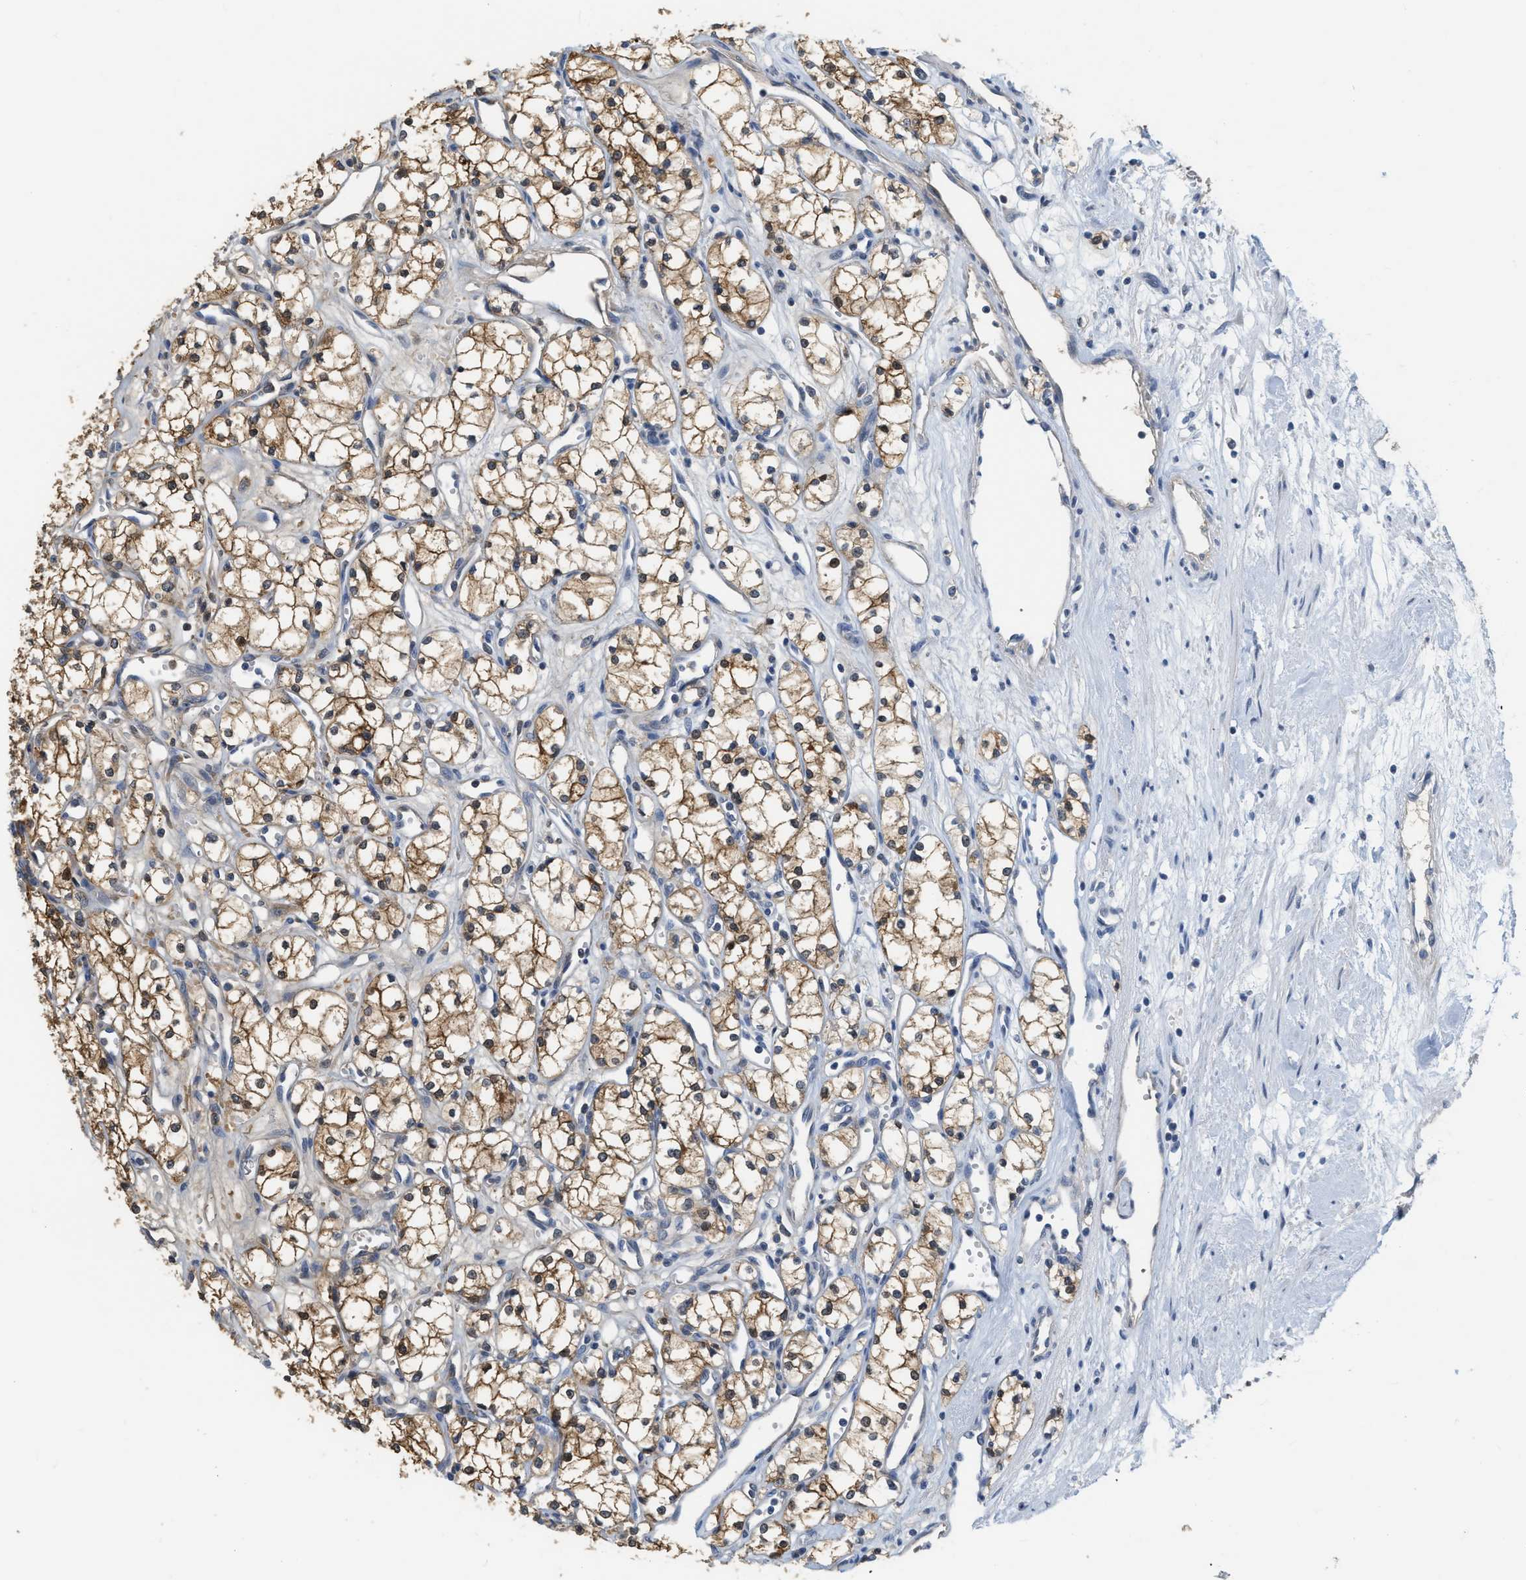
{"staining": {"intensity": "moderate", "quantity": ">75%", "location": "cytoplasmic/membranous"}, "tissue": "renal cancer", "cell_type": "Tumor cells", "image_type": "cancer", "snomed": [{"axis": "morphology", "description": "Adenocarcinoma, NOS"}, {"axis": "topography", "description": "Kidney"}], "caption": "Protein staining of renal adenocarcinoma tissue demonstrates moderate cytoplasmic/membranous expression in about >75% of tumor cells.", "gene": "CRYM", "patient": {"sex": "male", "age": 59}}